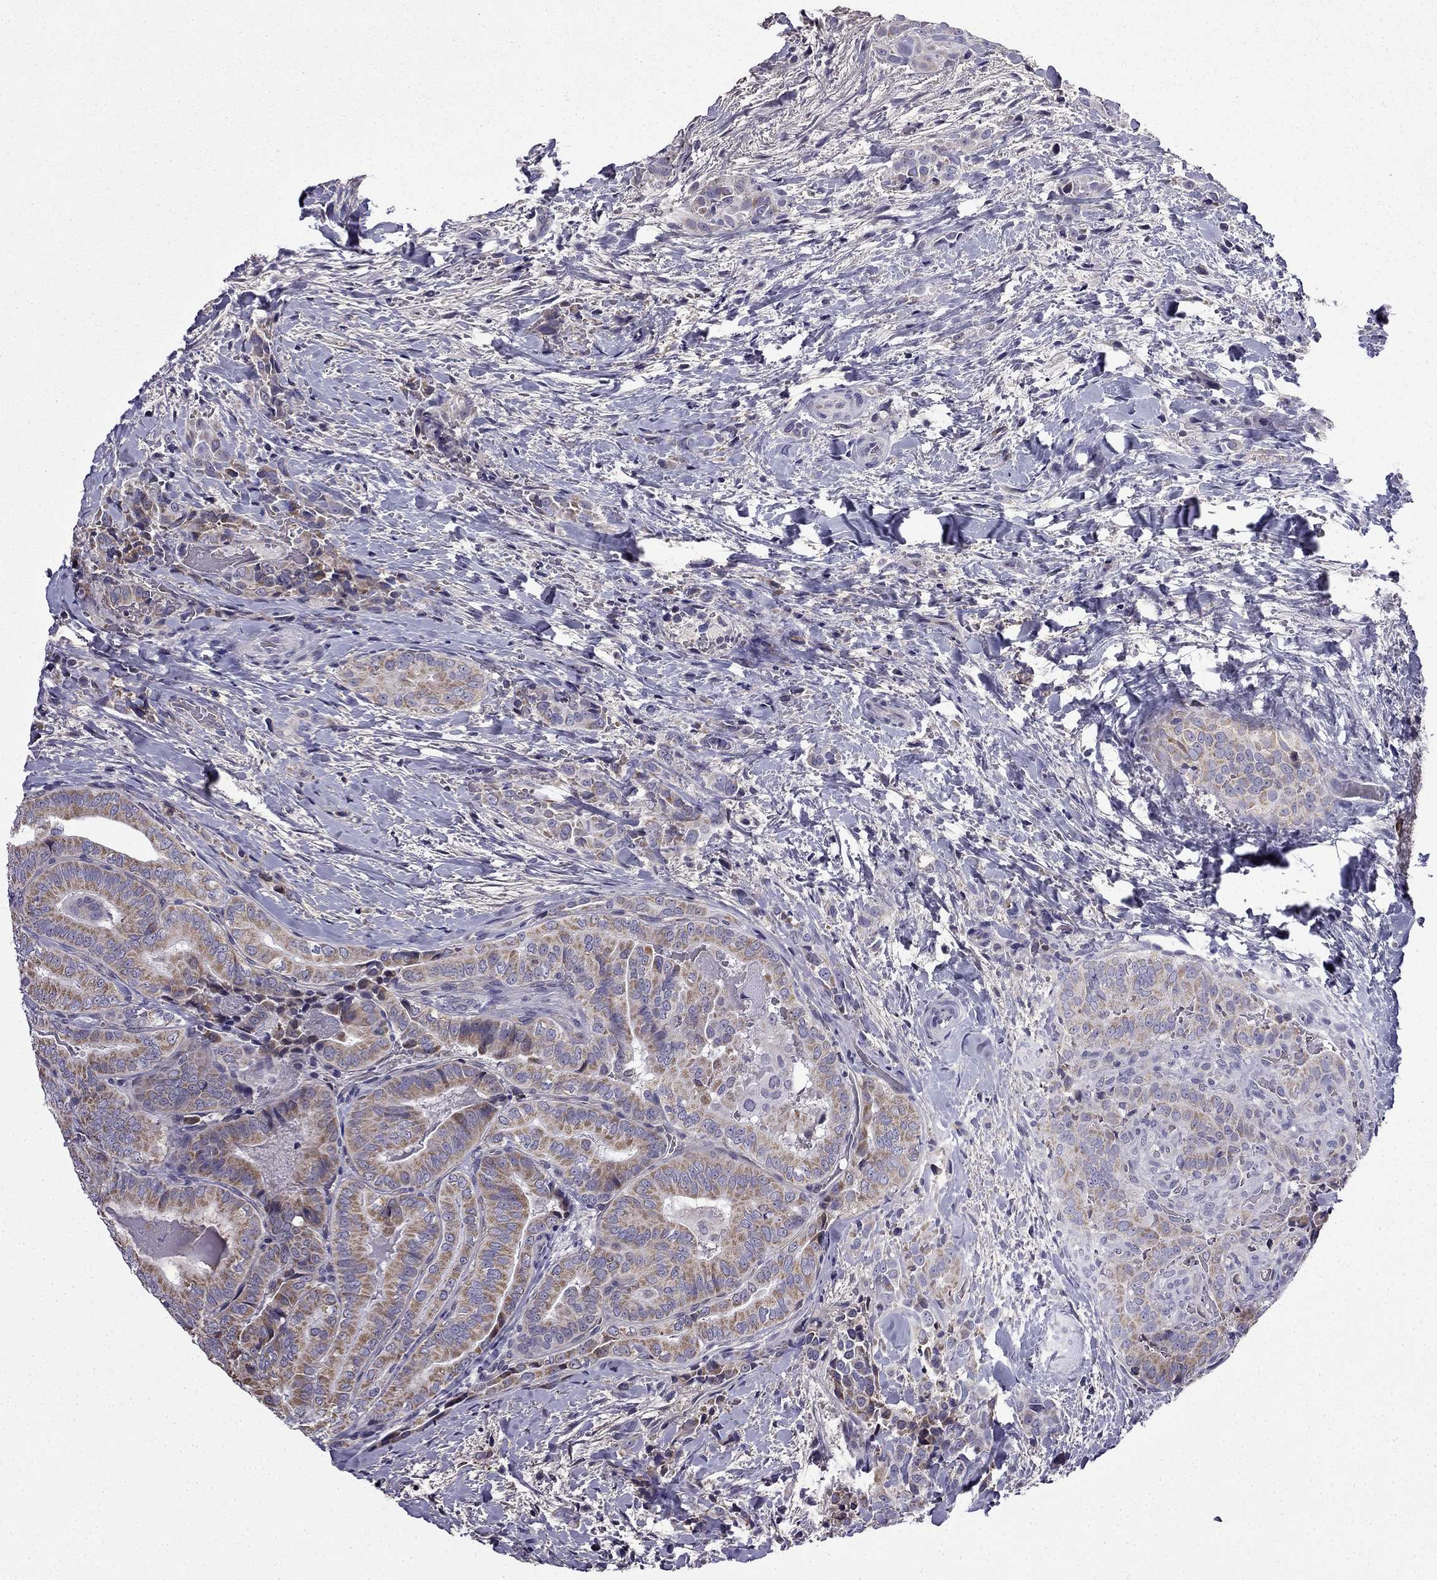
{"staining": {"intensity": "moderate", "quantity": ">75%", "location": "cytoplasmic/membranous"}, "tissue": "thyroid cancer", "cell_type": "Tumor cells", "image_type": "cancer", "snomed": [{"axis": "morphology", "description": "Papillary adenocarcinoma, NOS"}, {"axis": "topography", "description": "Thyroid gland"}], "caption": "Protein positivity by IHC displays moderate cytoplasmic/membranous expression in about >75% of tumor cells in thyroid cancer (papillary adenocarcinoma).", "gene": "SLC6A2", "patient": {"sex": "male", "age": 61}}